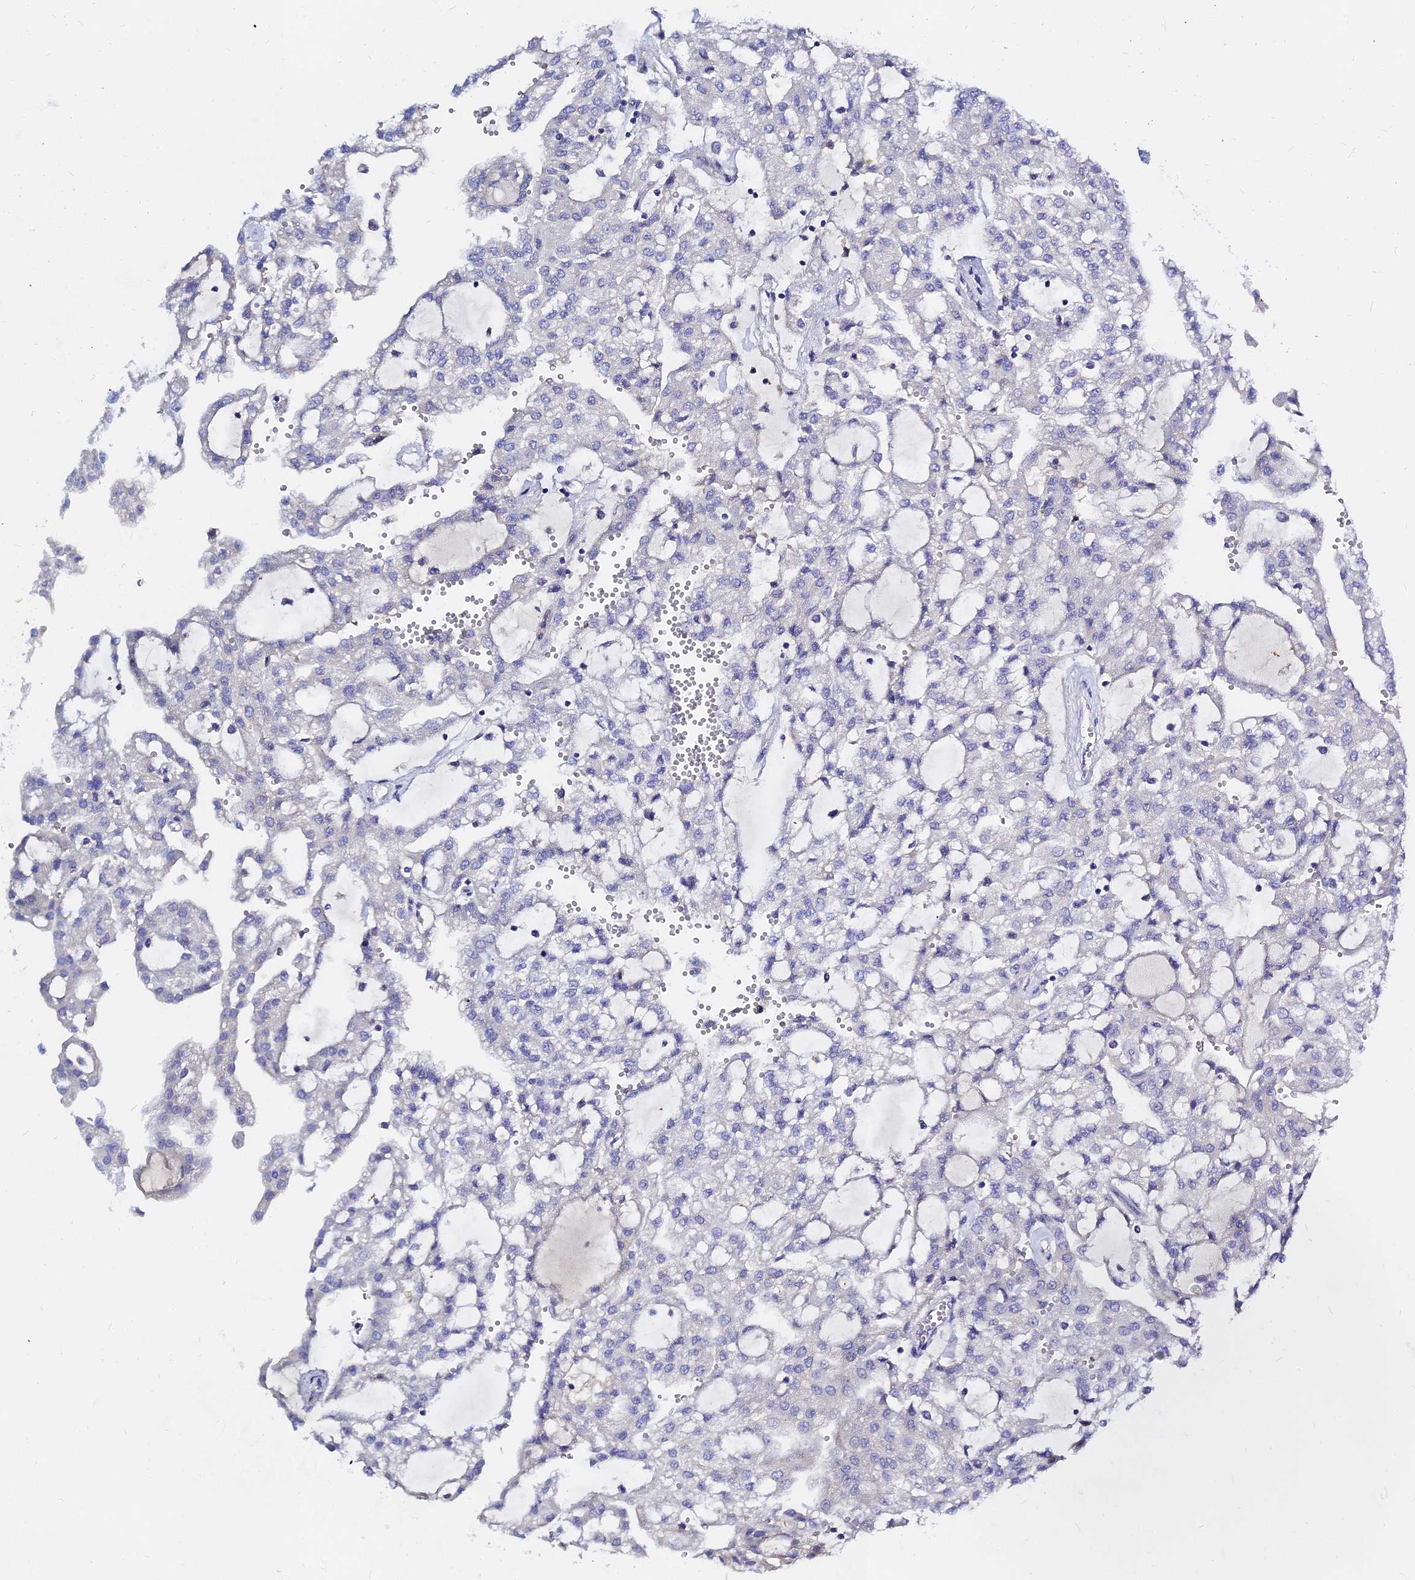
{"staining": {"intensity": "negative", "quantity": "none", "location": "none"}, "tissue": "renal cancer", "cell_type": "Tumor cells", "image_type": "cancer", "snomed": [{"axis": "morphology", "description": "Adenocarcinoma, NOS"}, {"axis": "topography", "description": "Kidney"}], "caption": "High magnification brightfield microscopy of renal cancer stained with DAB (3,3'-diaminobenzidine) (brown) and counterstained with hematoxylin (blue): tumor cells show no significant expression.", "gene": "ZNF552", "patient": {"sex": "male", "age": 63}}